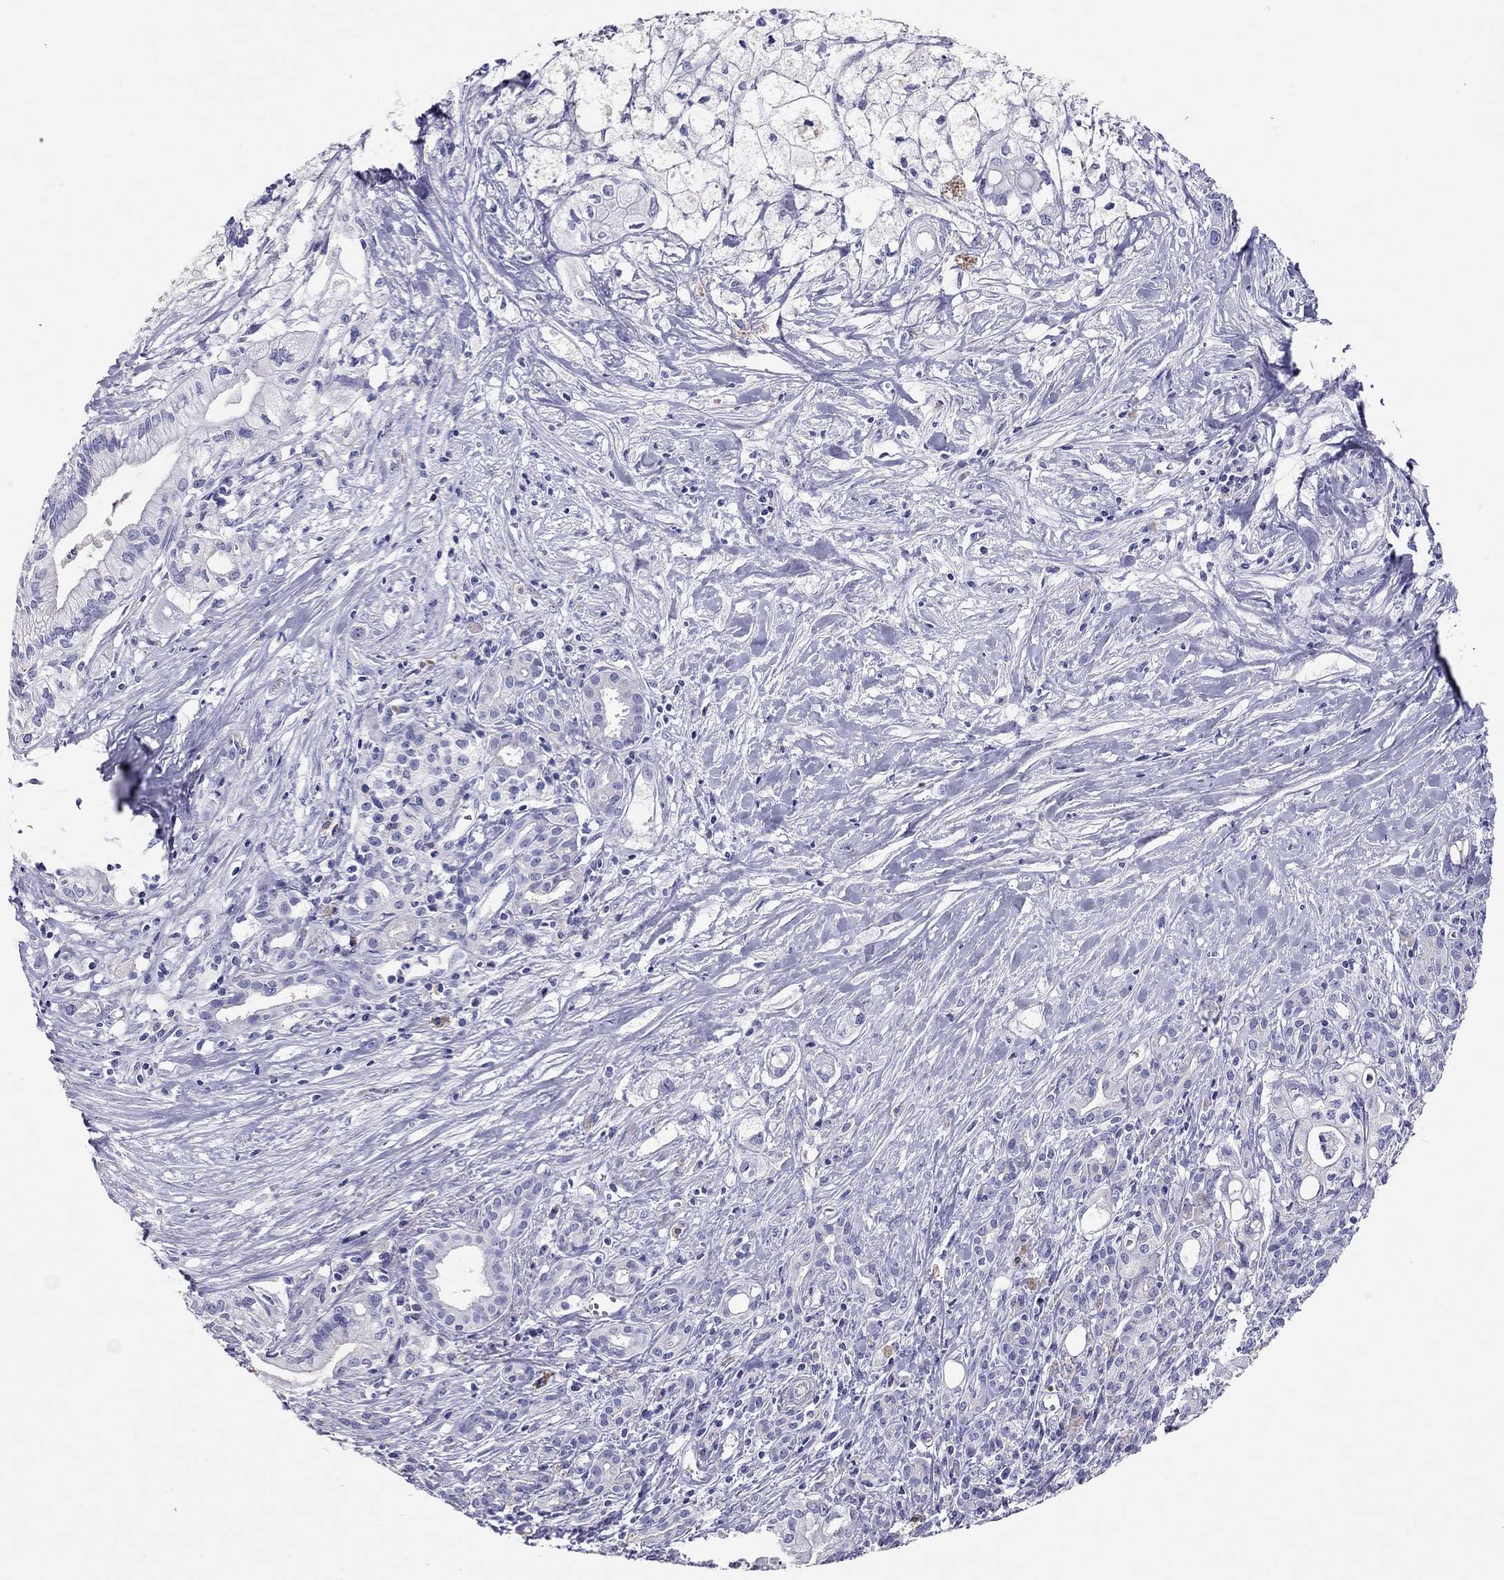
{"staining": {"intensity": "negative", "quantity": "none", "location": "none"}, "tissue": "pancreatic cancer", "cell_type": "Tumor cells", "image_type": "cancer", "snomed": [{"axis": "morphology", "description": "Adenocarcinoma, NOS"}, {"axis": "topography", "description": "Pancreas"}], "caption": "The immunohistochemistry histopathology image has no significant staining in tumor cells of pancreatic cancer tissue. Nuclei are stained in blue.", "gene": "CALHM1", "patient": {"sex": "male", "age": 71}}